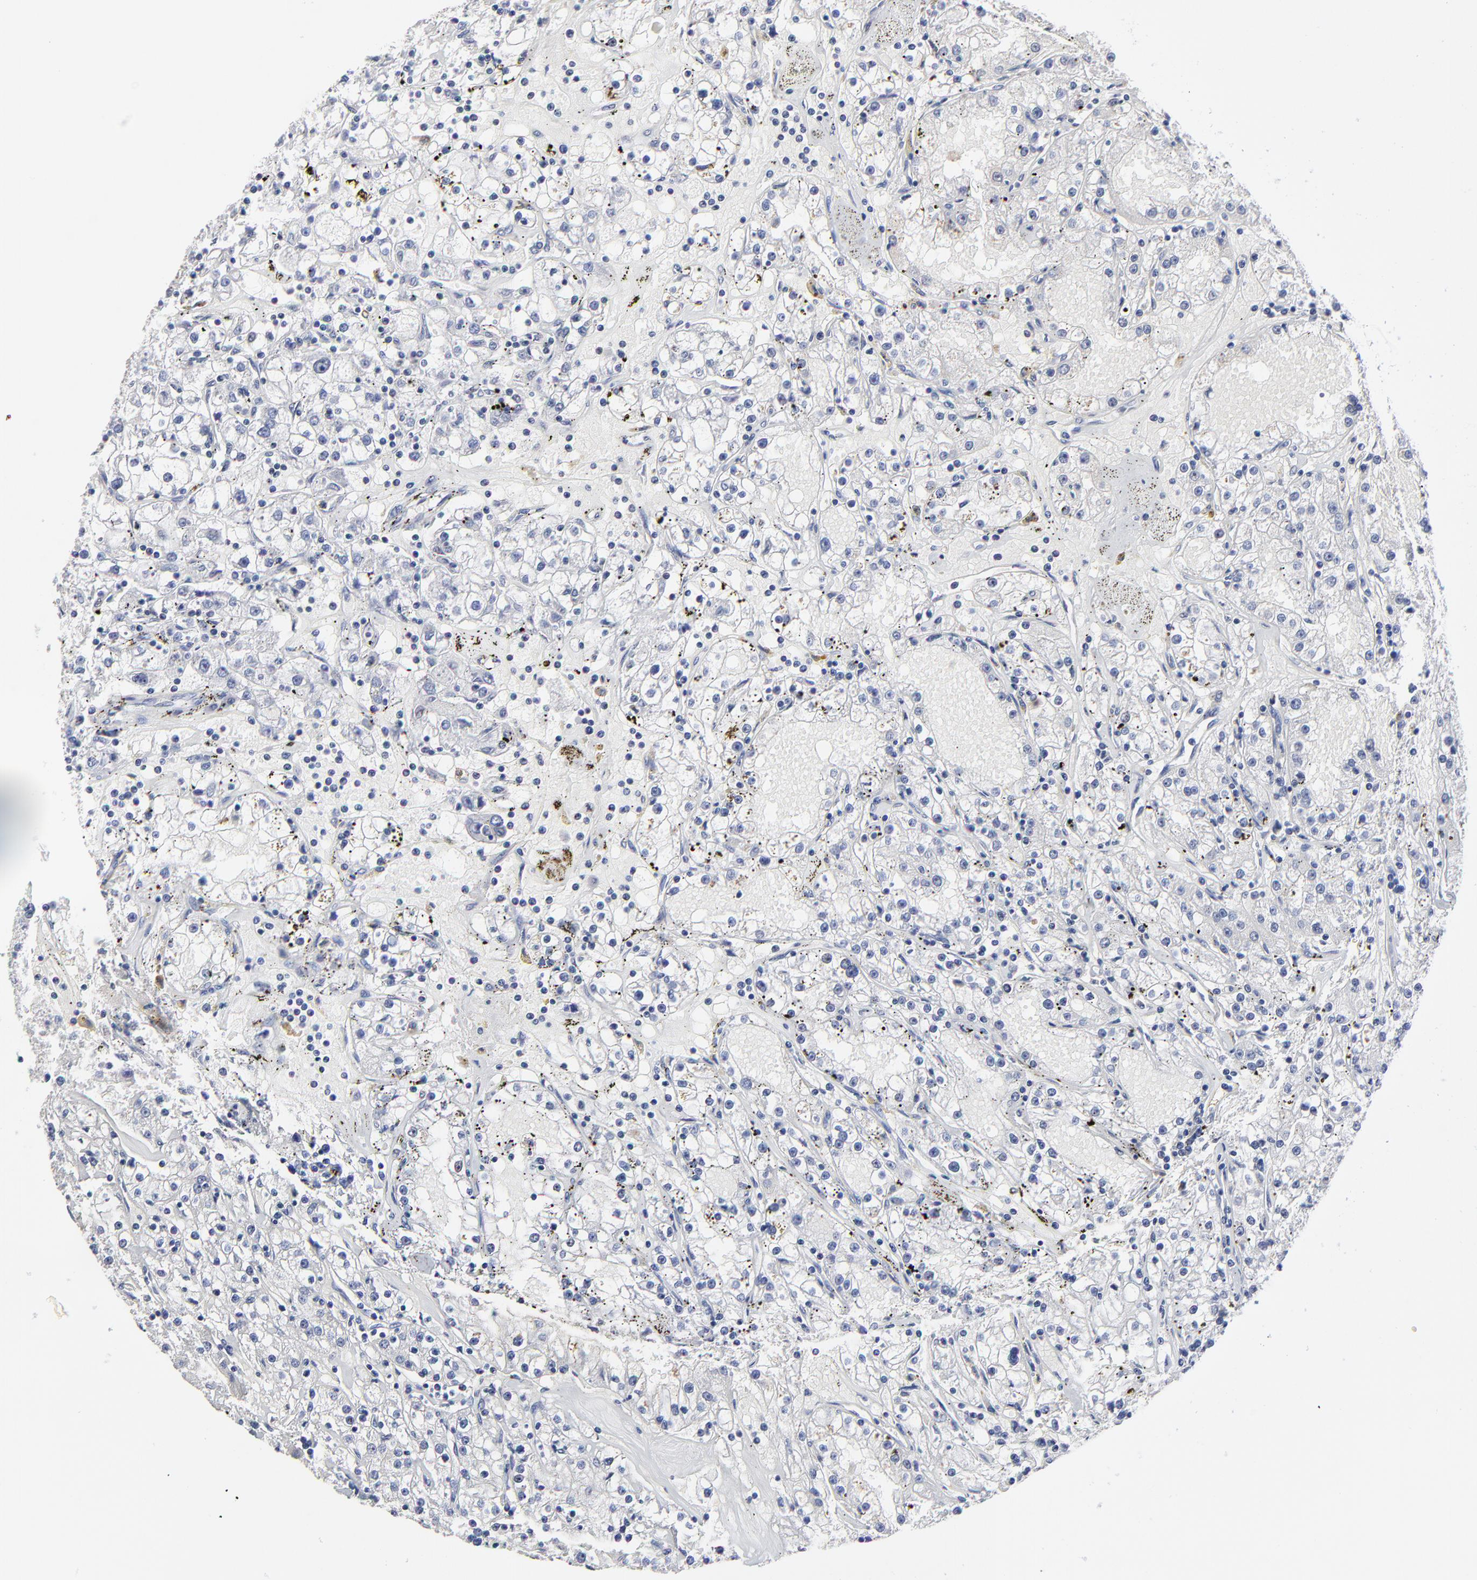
{"staining": {"intensity": "negative", "quantity": "none", "location": "none"}, "tissue": "renal cancer", "cell_type": "Tumor cells", "image_type": "cancer", "snomed": [{"axis": "morphology", "description": "Adenocarcinoma, NOS"}, {"axis": "topography", "description": "Kidney"}], "caption": "Immunohistochemical staining of human renal adenocarcinoma displays no significant positivity in tumor cells. (Stains: DAB IHC with hematoxylin counter stain, Microscopy: brightfield microscopy at high magnification).", "gene": "OGFOD1", "patient": {"sex": "male", "age": 56}}